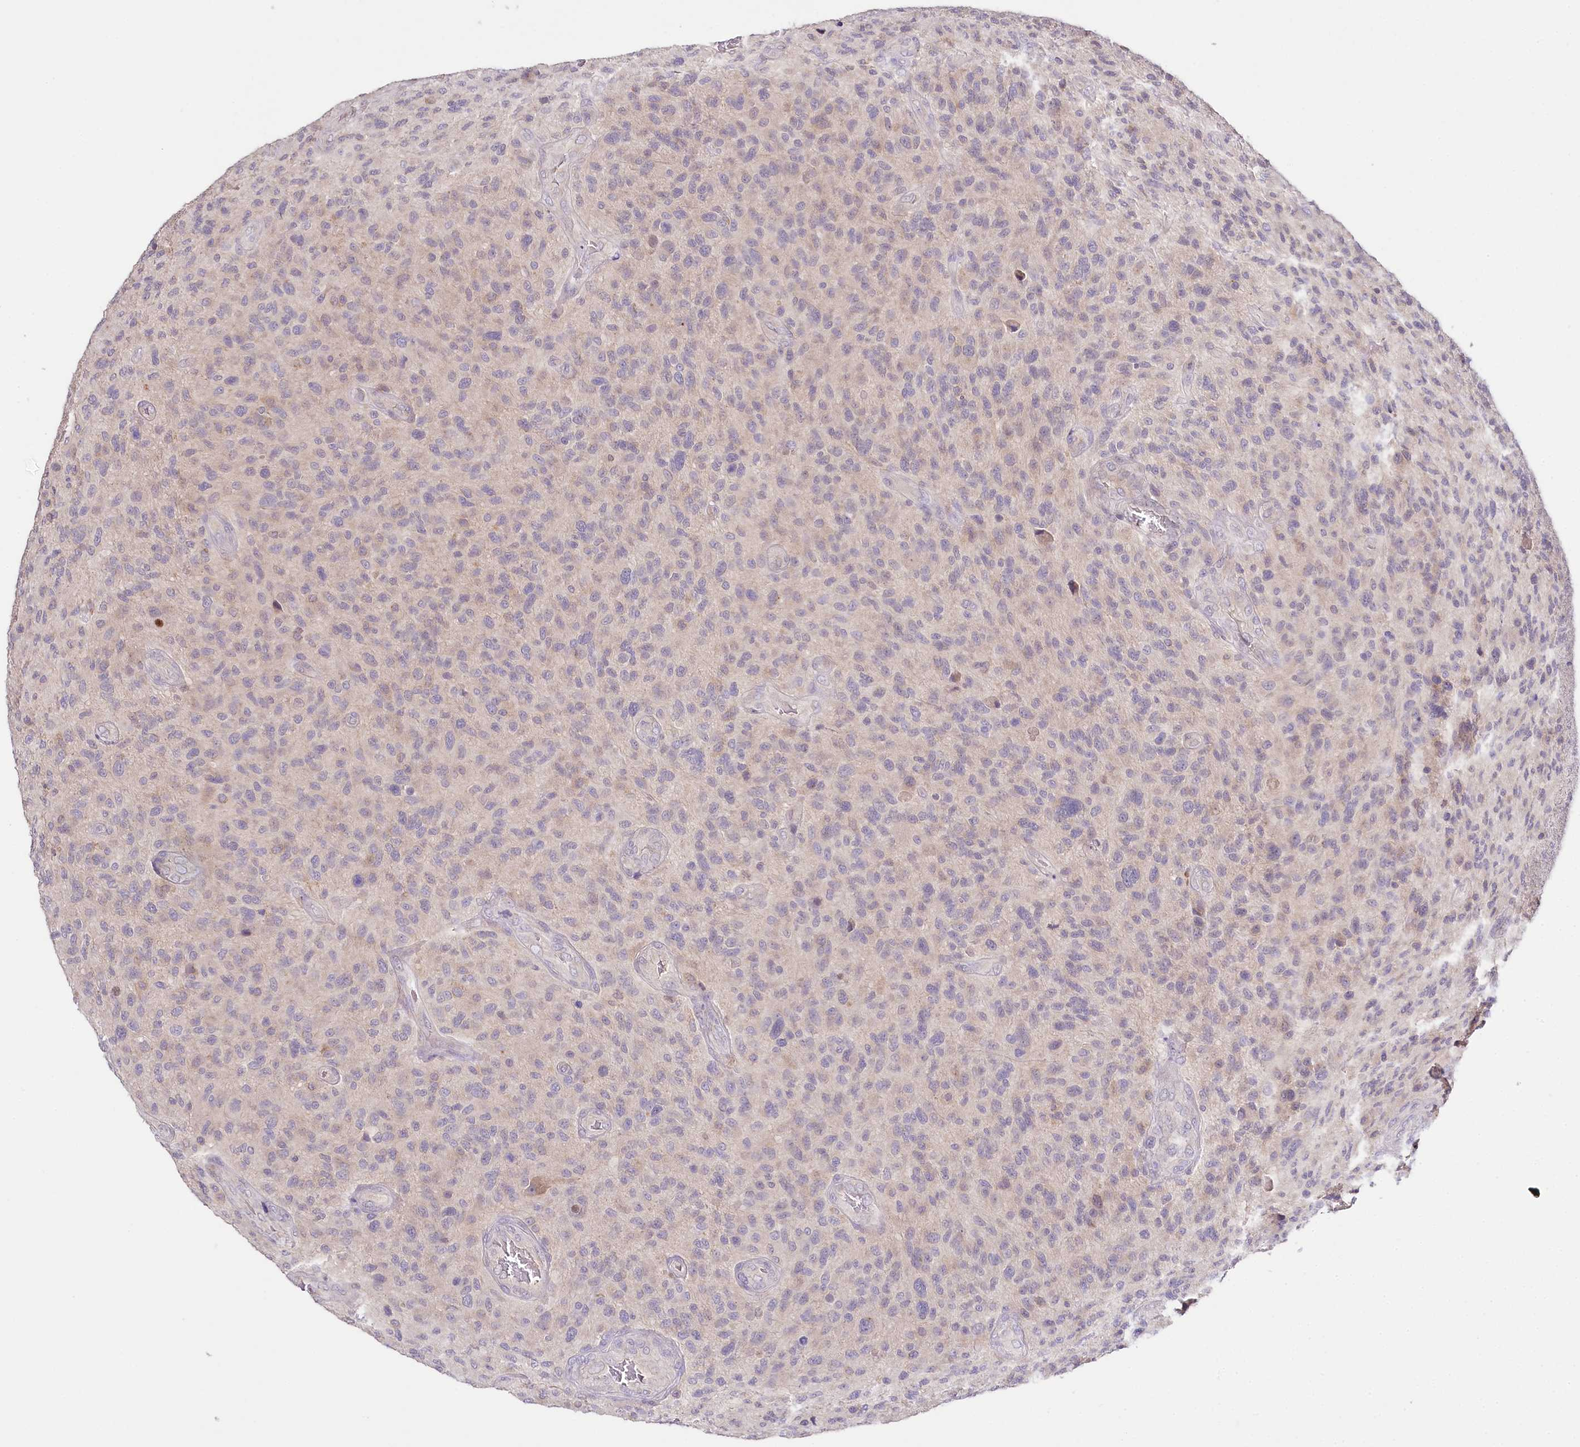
{"staining": {"intensity": "negative", "quantity": "none", "location": "none"}, "tissue": "glioma", "cell_type": "Tumor cells", "image_type": "cancer", "snomed": [{"axis": "morphology", "description": "Glioma, malignant, High grade"}, {"axis": "topography", "description": "Brain"}], "caption": "Immunohistochemical staining of malignant glioma (high-grade) shows no significant staining in tumor cells.", "gene": "DAPK1", "patient": {"sex": "male", "age": 47}}